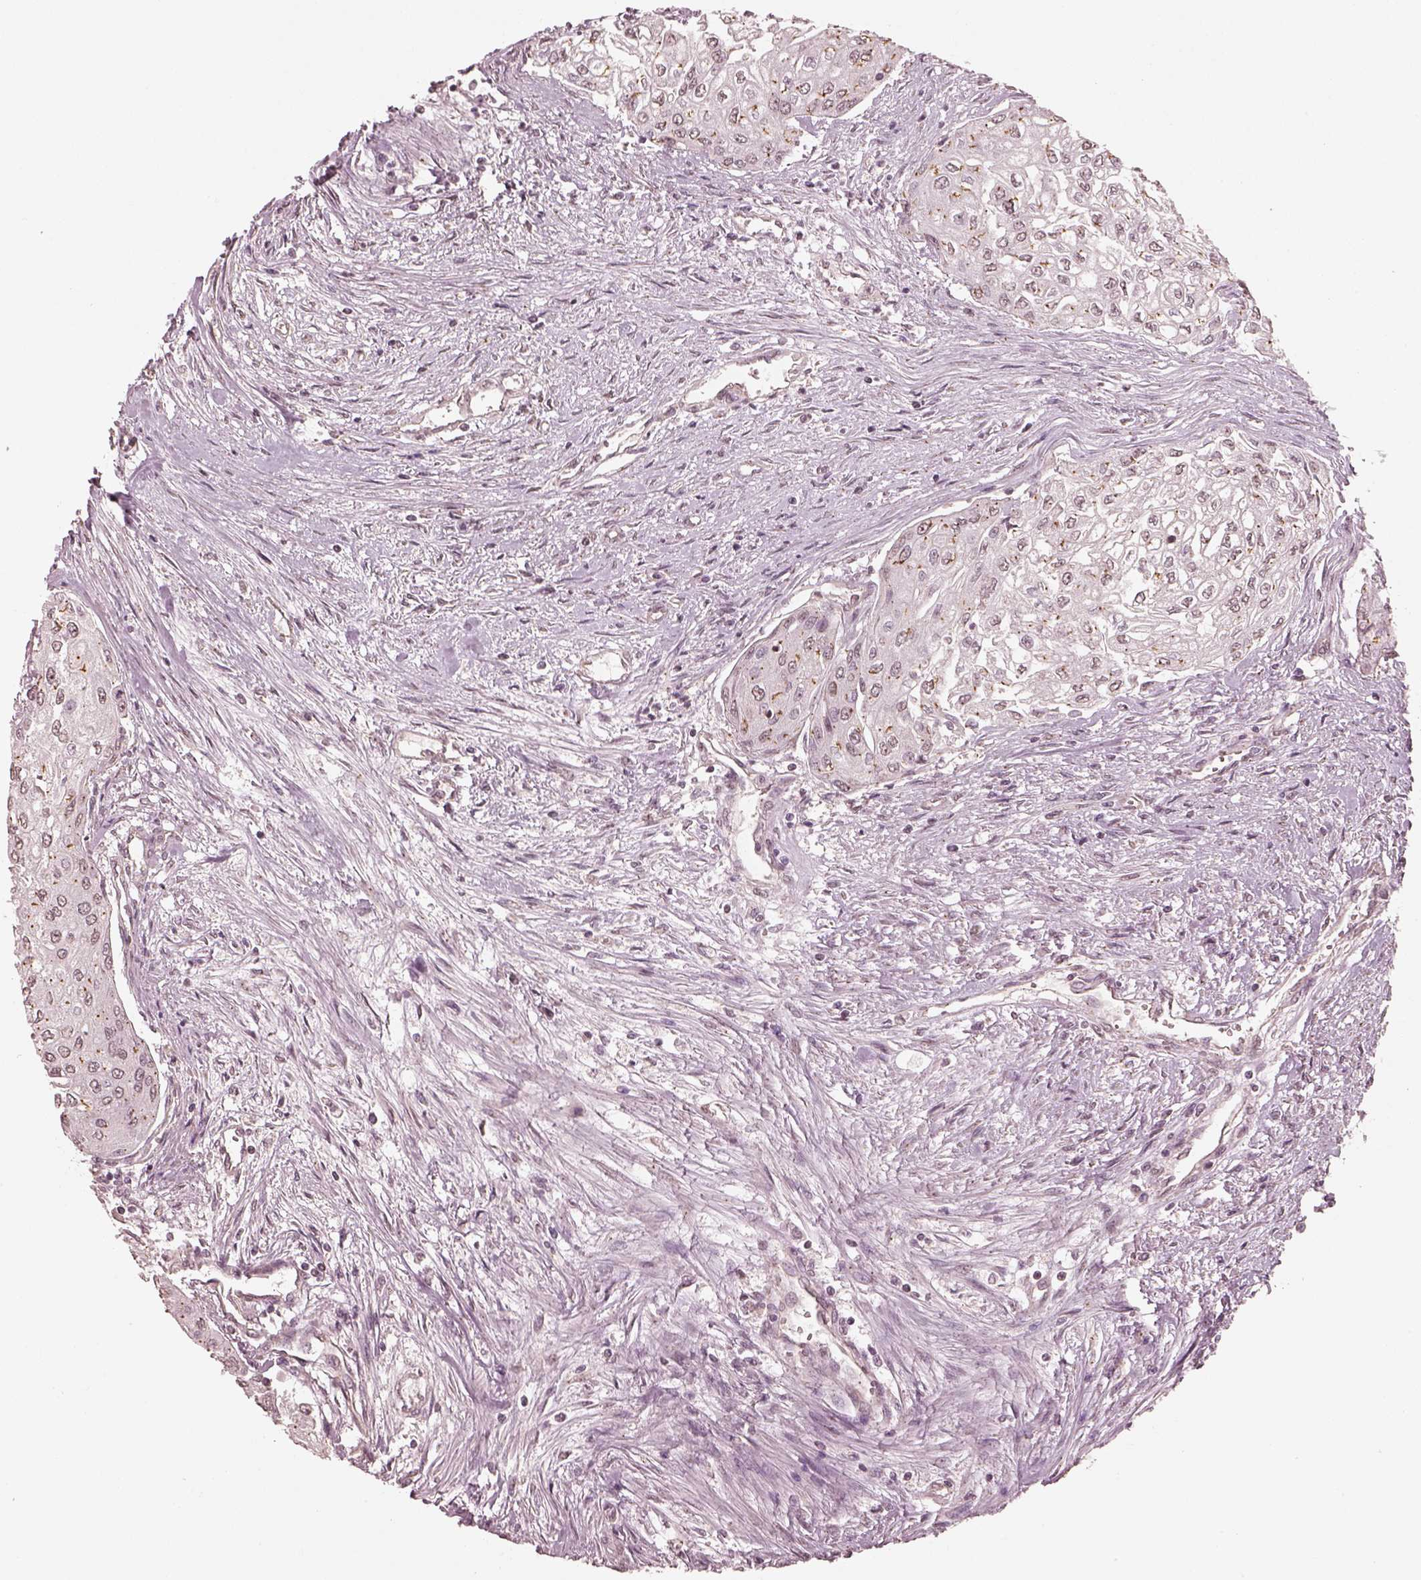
{"staining": {"intensity": "negative", "quantity": "none", "location": "none"}, "tissue": "urothelial cancer", "cell_type": "Tumor cells", "image_type": "cancer", "snomed": [{"axis": "morphology", "description": "Urothelial carcinoma, High grade"}, {"axis": "topography", "description": "Urinary bladder"}], "caption": "A high-resolution image shows immunohistochemistry staining of high-grade urothelial carcinoma, which shows no significant expression in tumor cells.", "gene": "SLC7A4", "patient": {"sex": "male", "age": 62}}